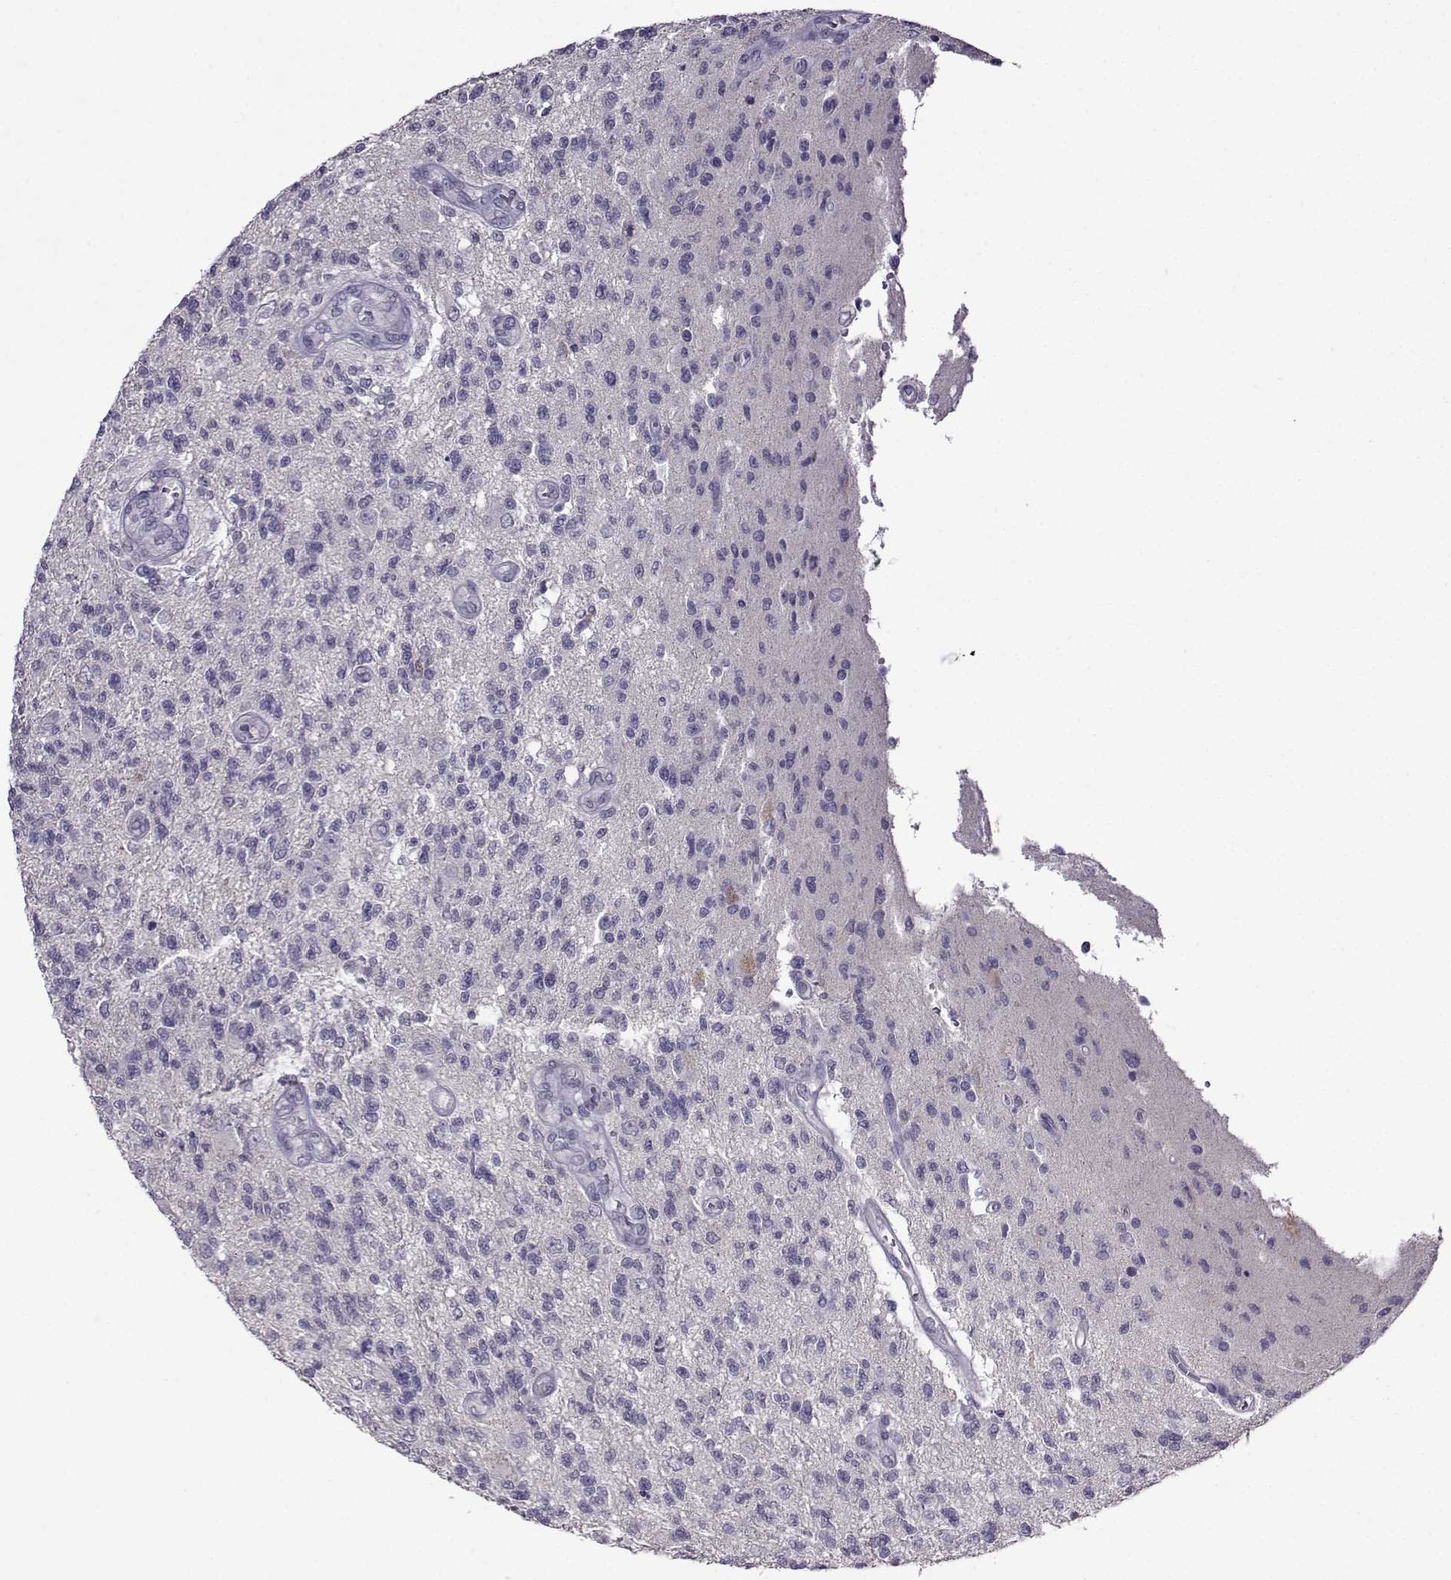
{"staining": {"intensity": "negative", "quantity": "none", "location": "none"}, "tissue": "glioma", "cell_type": "Tumor cells", "image_type": "cancer", "snomed": [{"axis": "morphology", "description": "Glioma, malignant, High grade"}, {"axis": "topography", "description": "Brain"}], "caption": "This is a photomicrograph of immunohistochemistry (IHC) staining of glioma, which shows no staining in tumor cells.", "gene": "CRYBB1", "patient": {"sex": "male", "age": 56}}